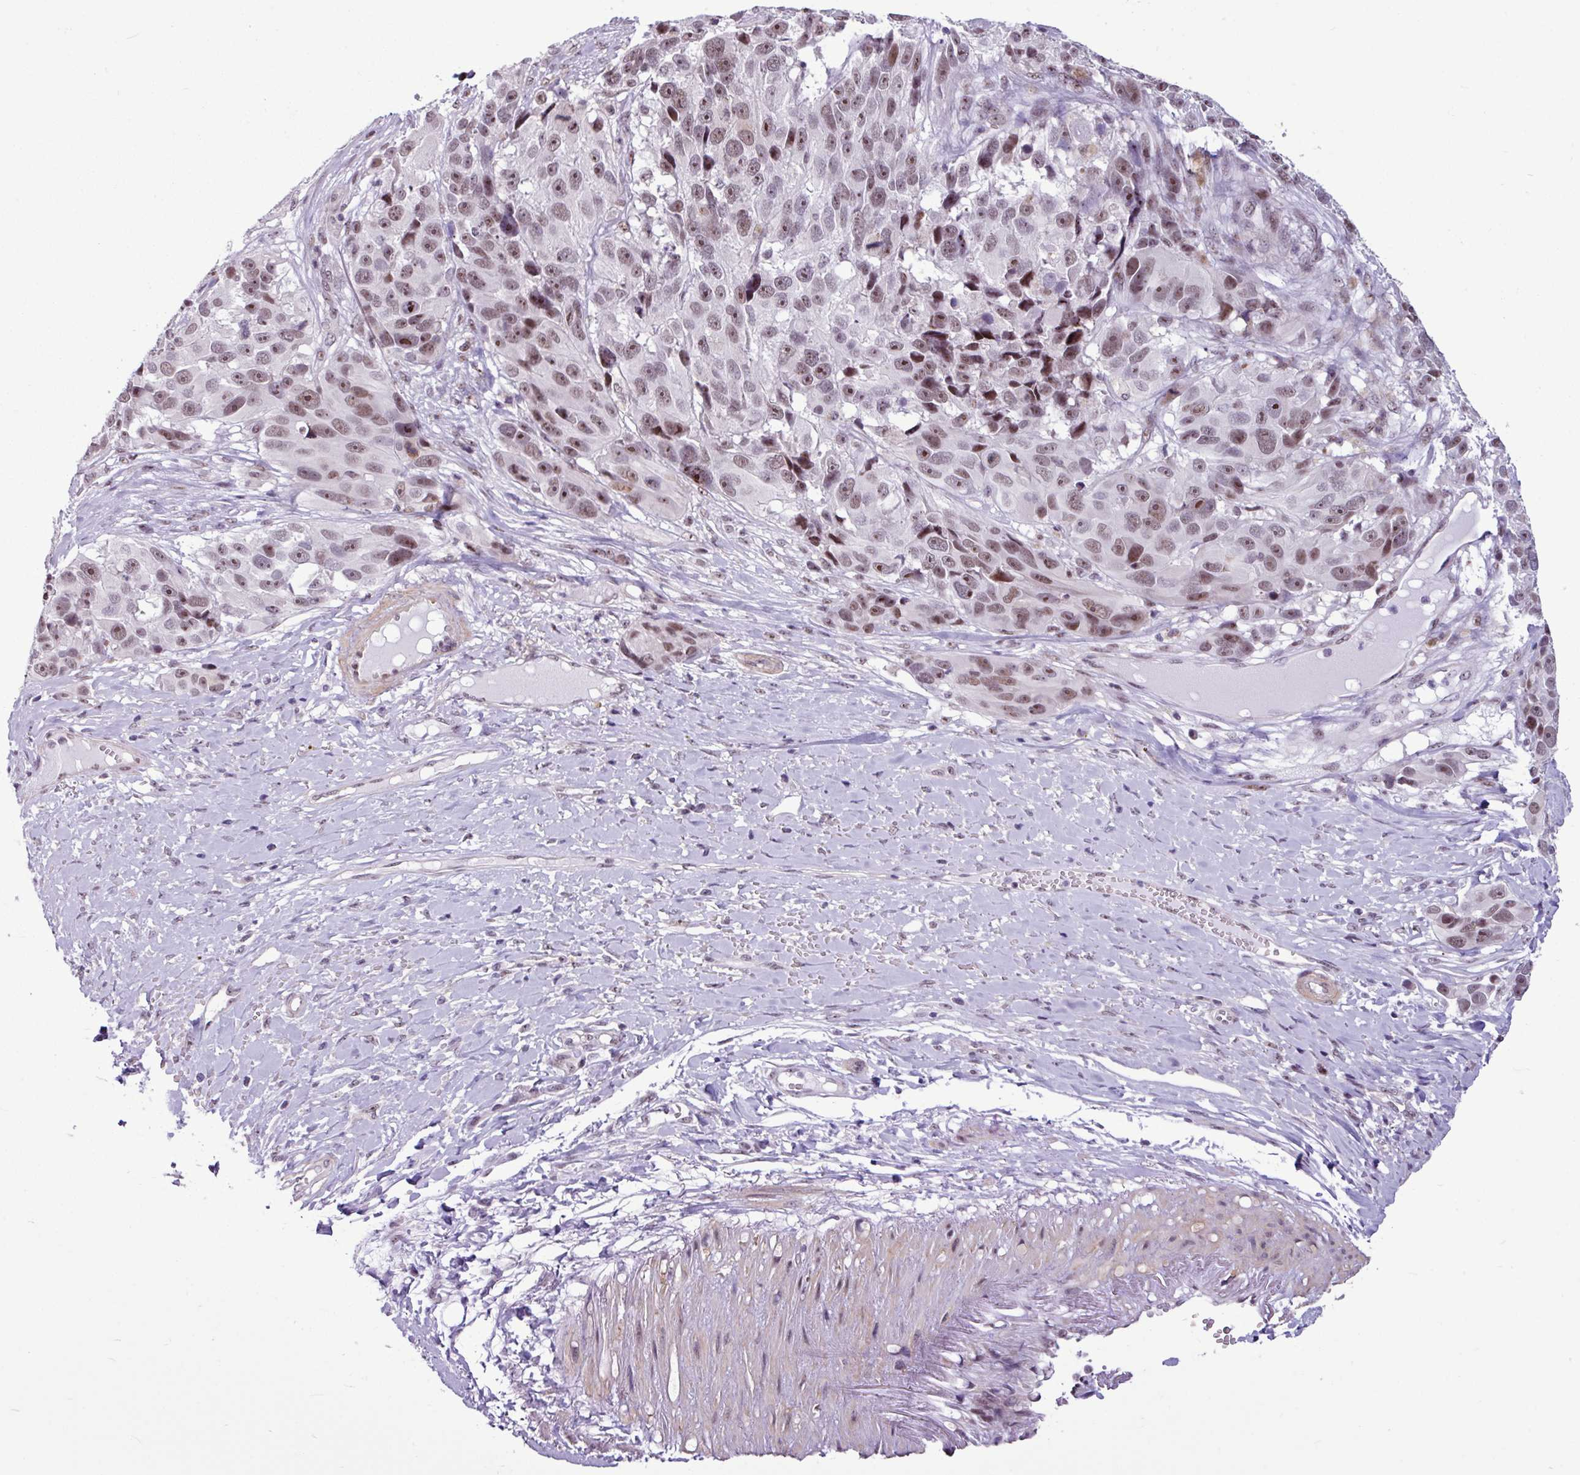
{"staining": {"intensity": "moderate", "quantity": ">75%", "location": "nuclear"}, "tissue": "melanoma", "cell_type": "Tumor cells", "image_type": "cancer", "snomed": [{"axis": "morphology", "description": "Malignant melanoma, NOS"}, {"axis": "topography", "description": "Skin"}], "caption": "Human melanoma stained for a protein (brown) shows moderate nuclear positive expression in approximately >75% of tumor cells.", "gene": "UTP18", "patient": {"sex": "male", "age": 84}}